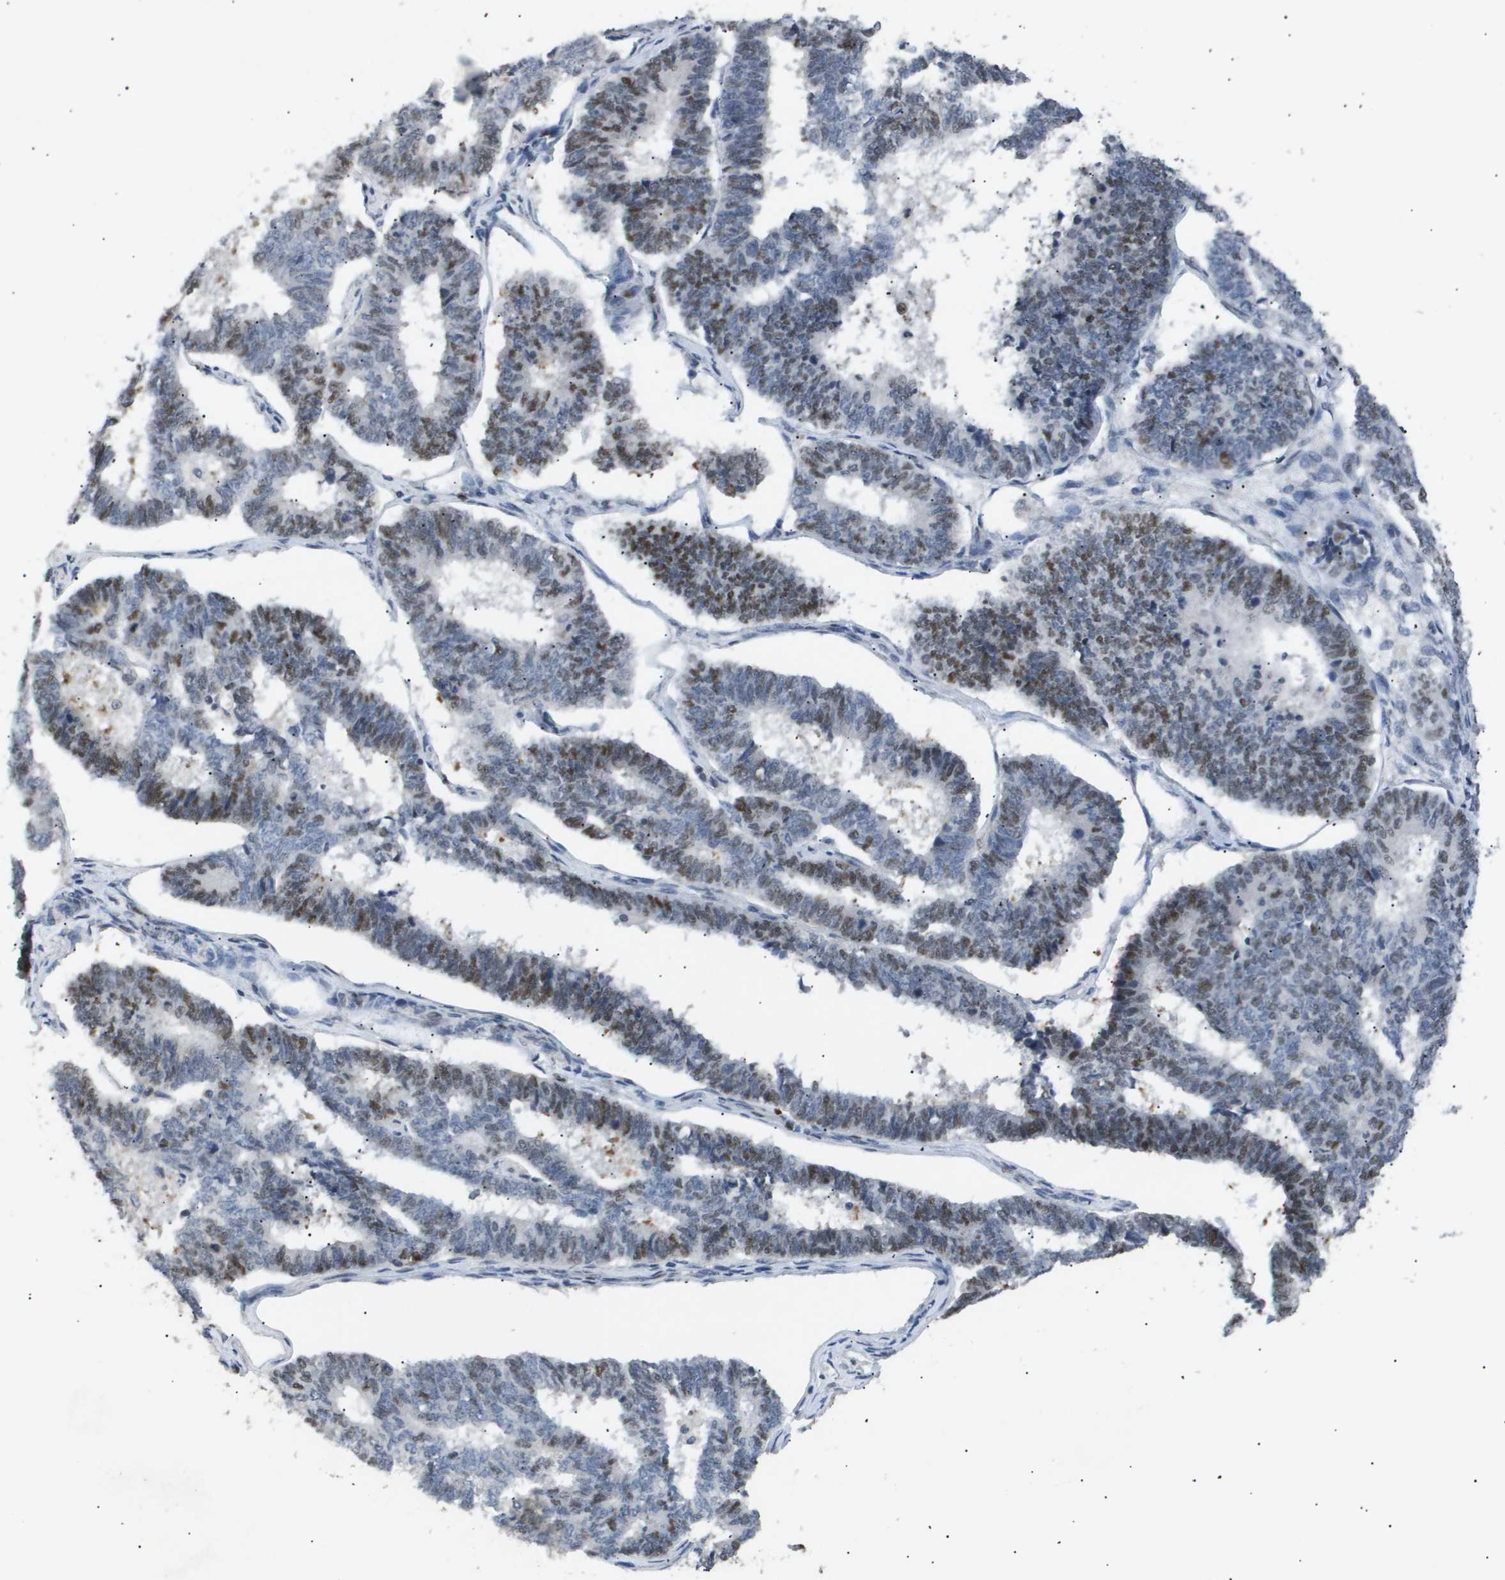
{"staining": {"intensity": "moderate", "quantity": "25%-75%", "location": "nuclear"}, "tissue": "endometrial cancer", "cell_type": "Tumor cells", "image_type": "cancer", "snomed": [{"axis": "morphology", "description": "Adenocarcinoma, NOS"}, {"axis": "topography", "description": "Endometrium"}], "caption": "Endometrial cancer stained with IHC demonstrates moderate nuclear positivity in about 25%-75% of tumor cells.", "gene": "ANAPC2", "patient": {"sex": "female", "age": 70}}